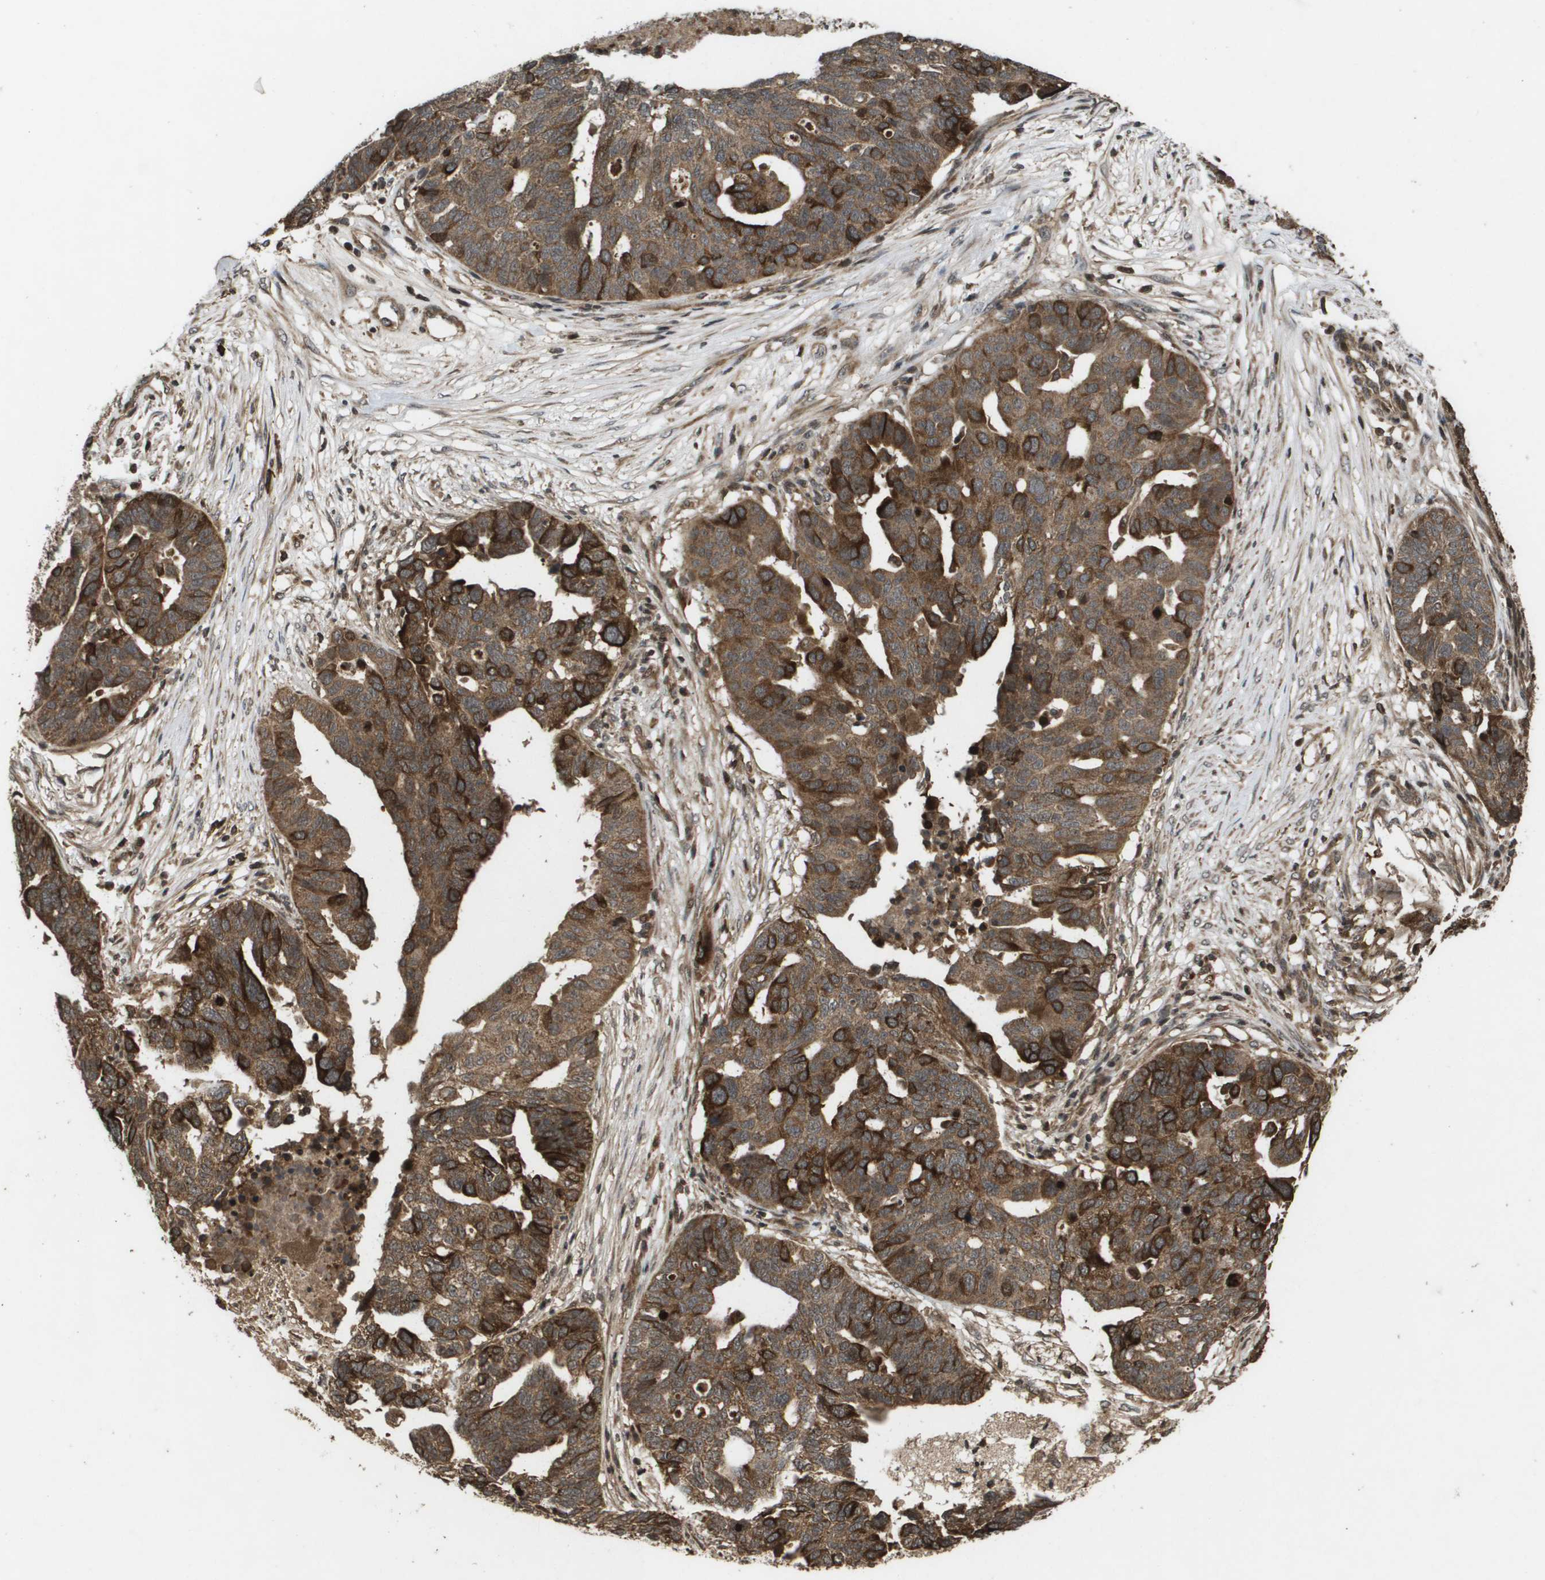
{"staining": {"intensity": "strong", "quantity": ">75%", "location": "cytoplasmic/membranous"}, "tissue": "ovarian cancer", "cell_type": "Tumor cells", "image_type": "cancer", "snomed": [{"axis": "morphology", "description": "Cystadenocarcinoma, serous, NOS"}, {"axis": "topography", "description": "Ovary"}], "caption": "Strong cytoplasmic/membranous protein positivity is identified in about >75% of tumor cells in ovarian cancer (serous cystadenocarcinoma).", "gene": "KIF11", "patient": {"sex": "female", "age": 59}}